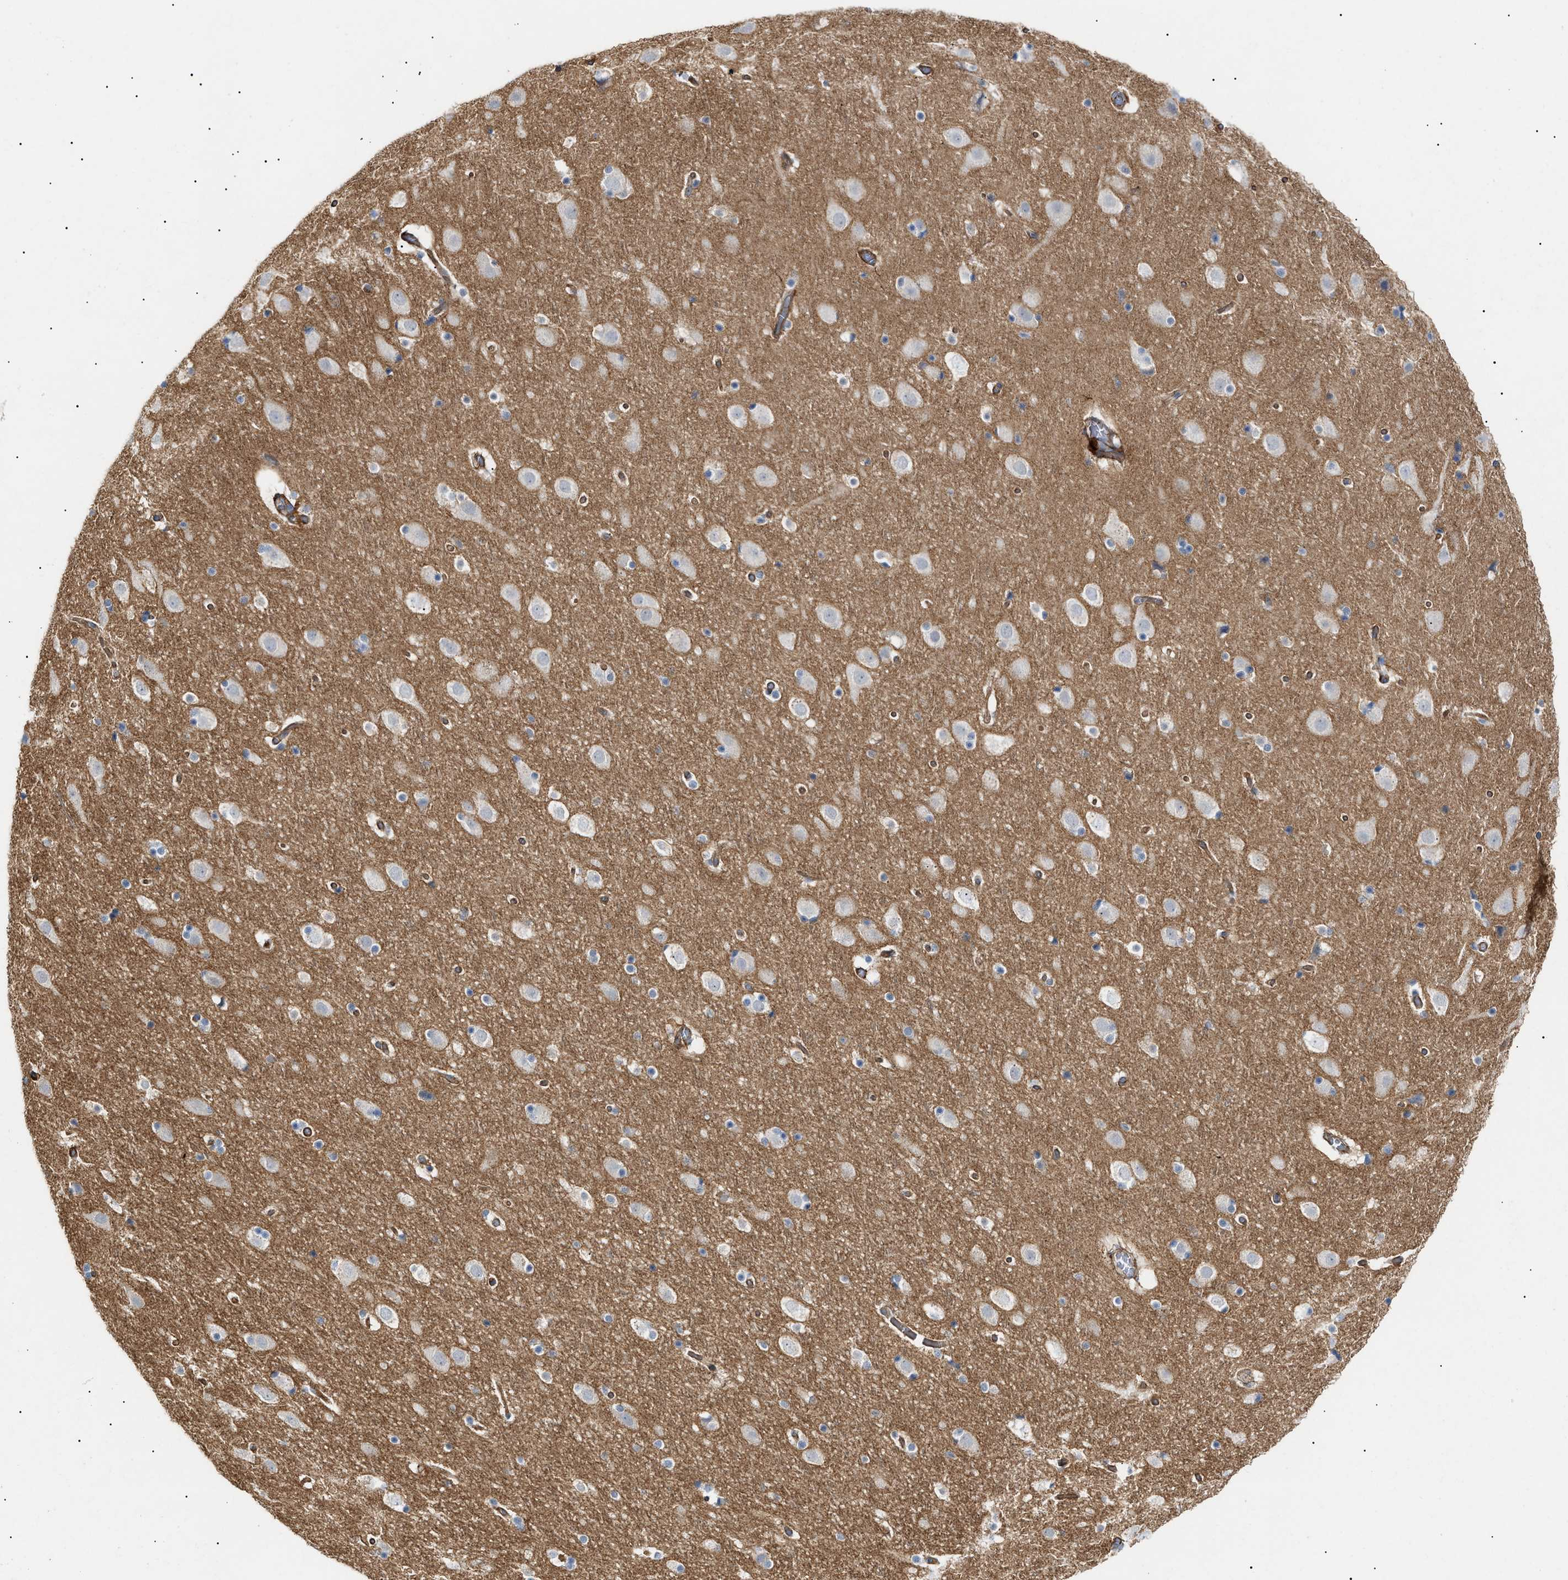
{"staining": {"intensity": "moderate", "quantity": ">75%", "location": "cytoplasmic/membranous"}, "tissue": "cerebral cortex", "cell_type": "Endothelial cells", "image_type": "normal", "snomed": [{"axis": "morphology", "description": "Normal tissue, NOS"}, {"axis": "topography", "description": "Cerebral cortex"}], "caption": "Brown immunohistochemical staining in normal cerebral cortex demonstrates moderate cytoplasmic/membranous staining in about >75% of endothelial cells.", "gene": "ZFHX2", "patient": {"sex": "male", "age": 57}}